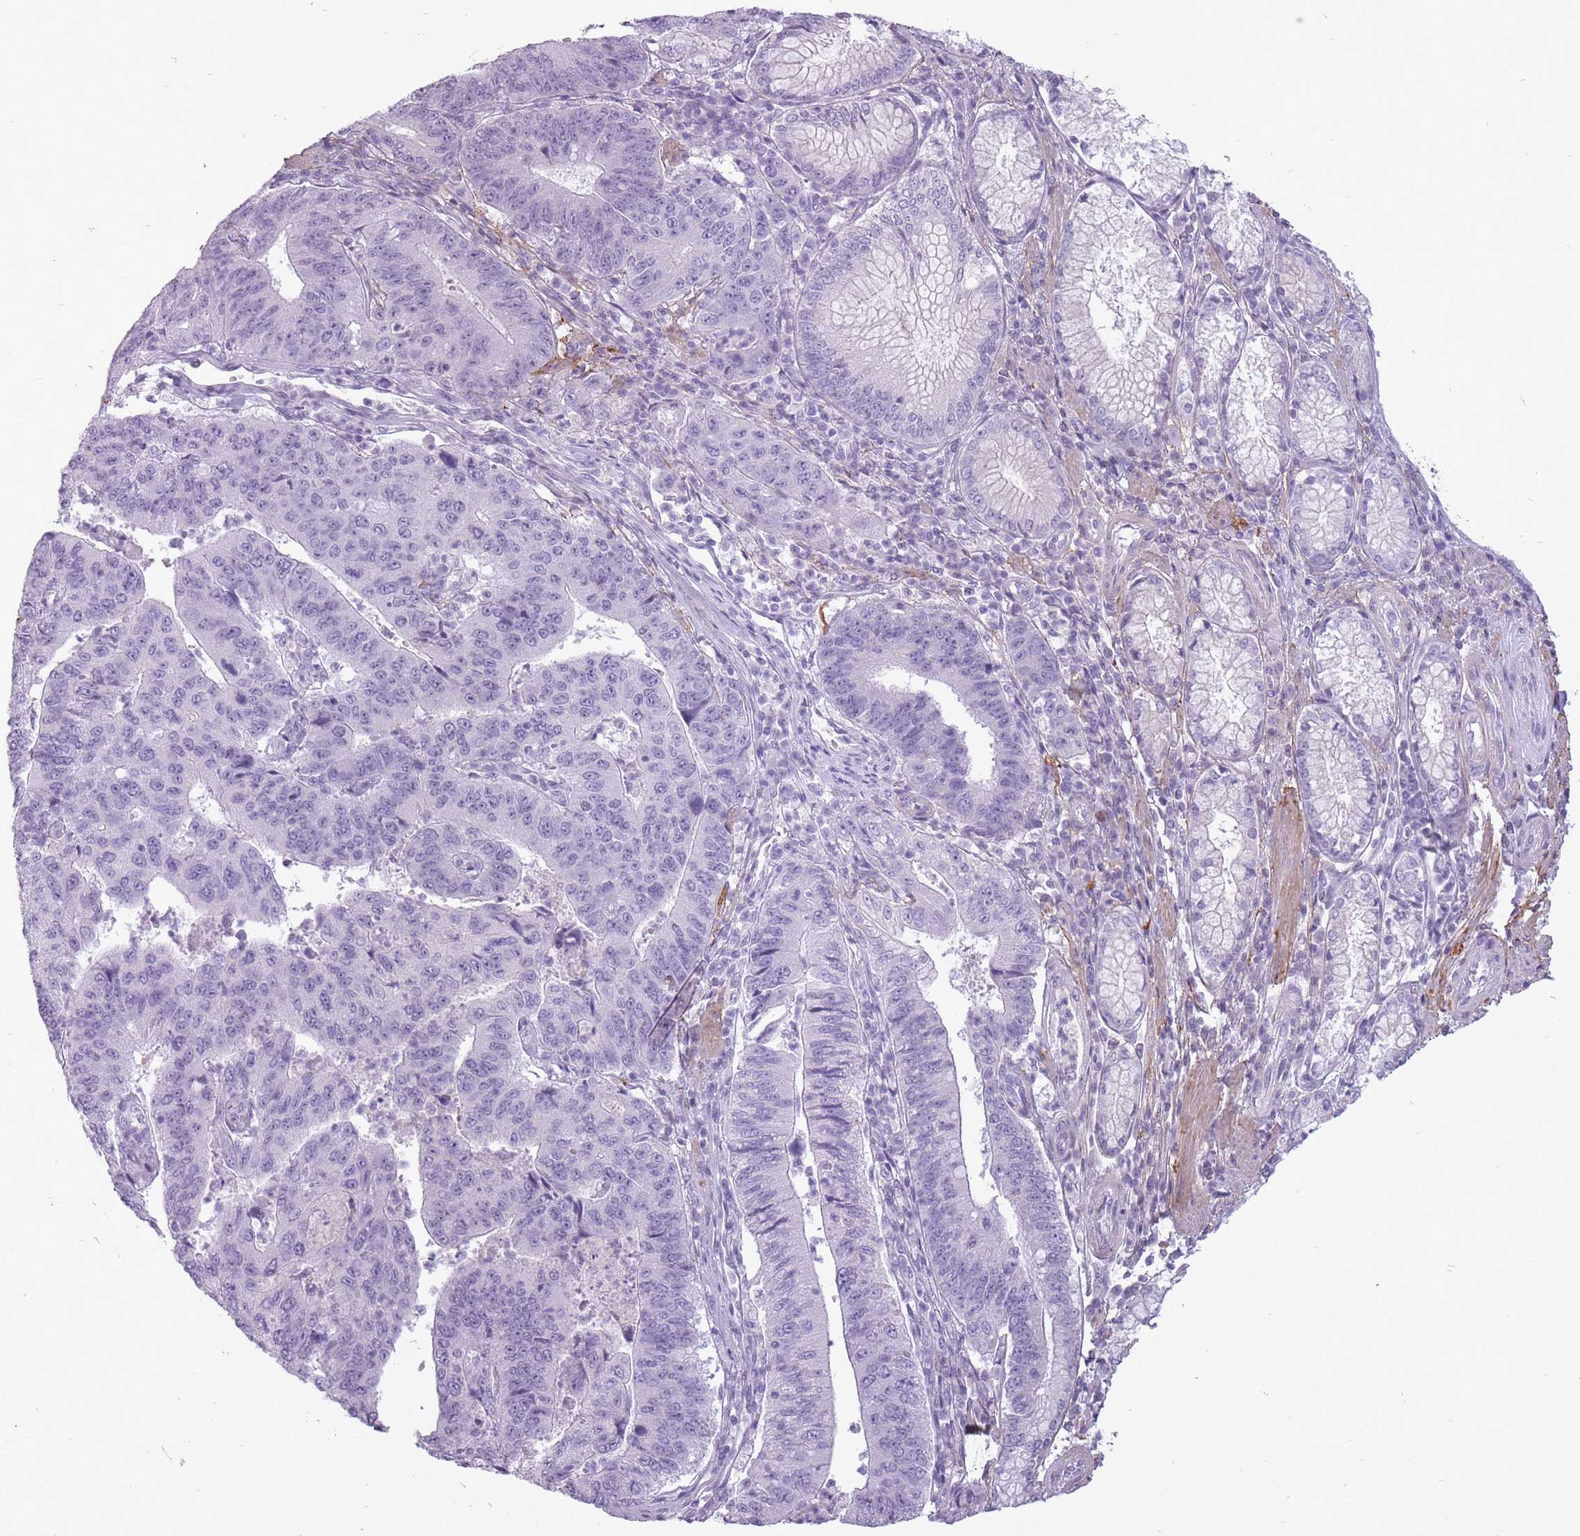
{"staining": {"intensity": "negative", "quantity": "none", "location": "none"}, "tissue": "stomach cancer", "cell_type": "Tumor cells", "image_type": "cancer", "snomed": [{"axis": "morphology", "description": "Adenocarcinoma, NOS"}, {"axis": "topography", "description": "Stomach"}], "caption": "Immunohistochemistry image of neoplastic tissue: stomach adenocarcinoma stained with DAB (3,3'-diaminobenzidine) reveals no significant protein staining in tumor cells.", "gene": "RFX4", "patient": {"sex": "male", "age": 59}}